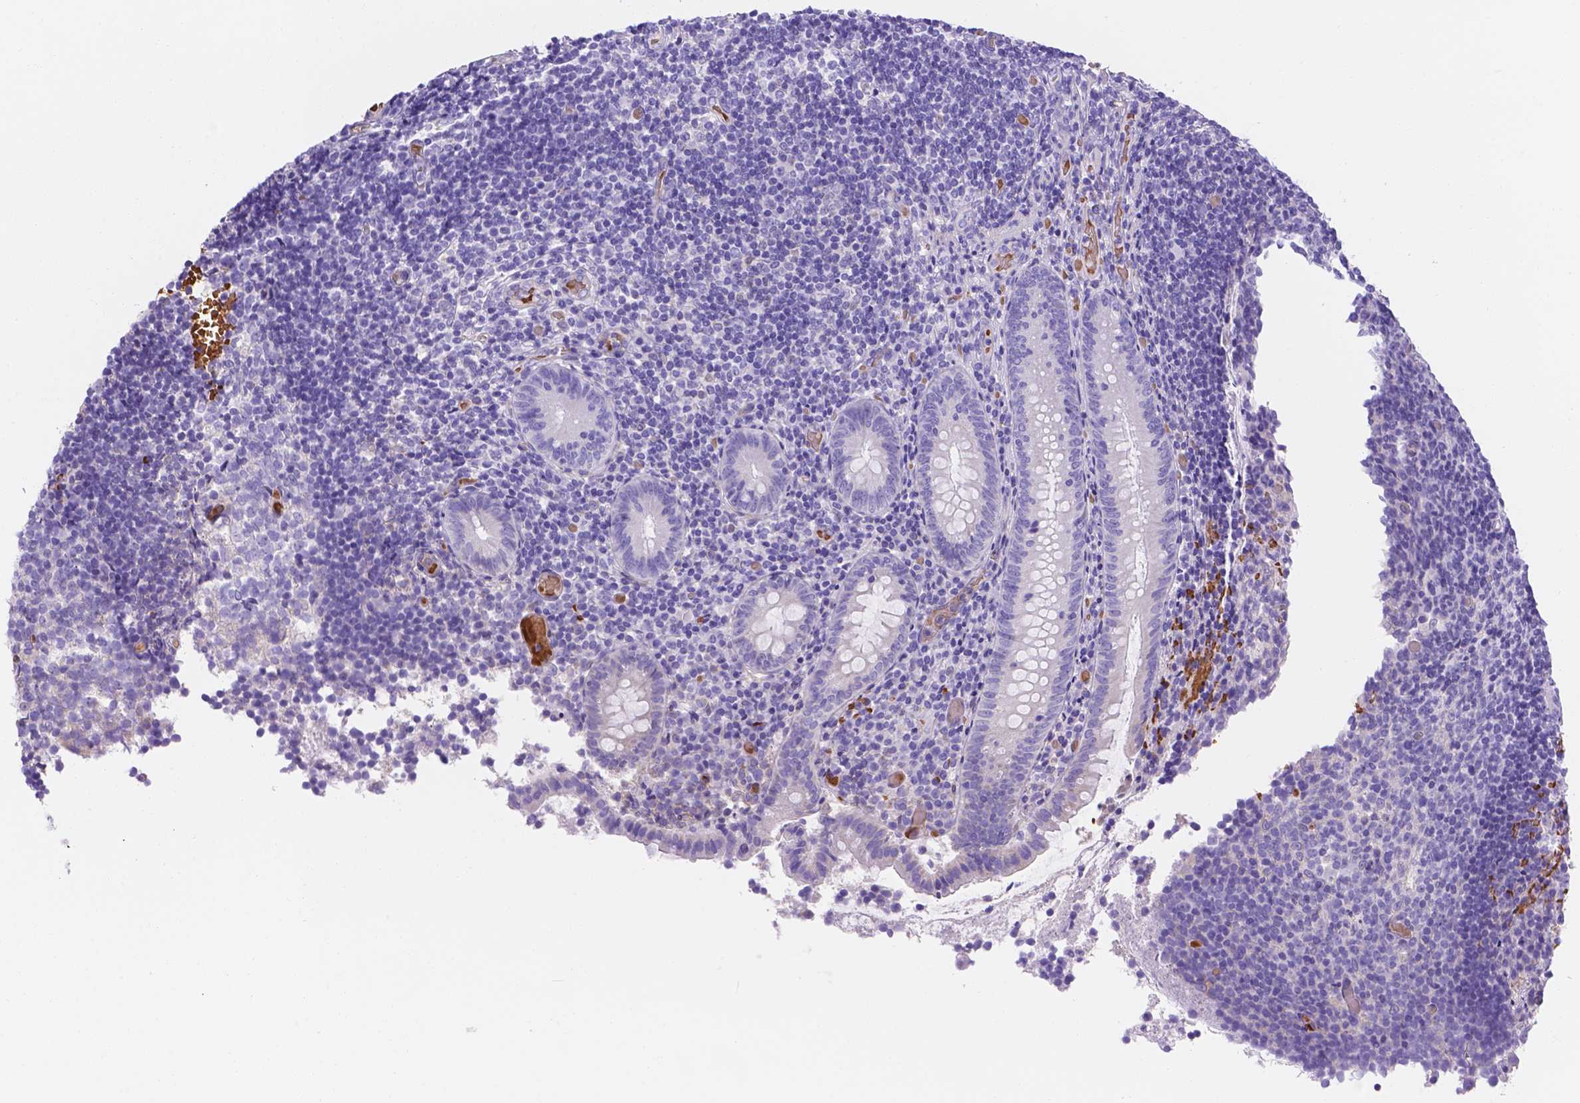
{"staining": {"intensity": "negative", "quantity": "none", "location": "none"}, "tissue": "appendix", "cell_type": "Glandular cells", "image_type": "normal", "snomed": [{"axis": "morphology", "description": "Normal tissue, NOS"}, {"axis": "topography", "description": "Appendix"}], "caption": "Glandular cells show no significant protein staining in benign appendix.", "gene": "SLC40A1", "patient": {"sex": "female", "age": 32}}